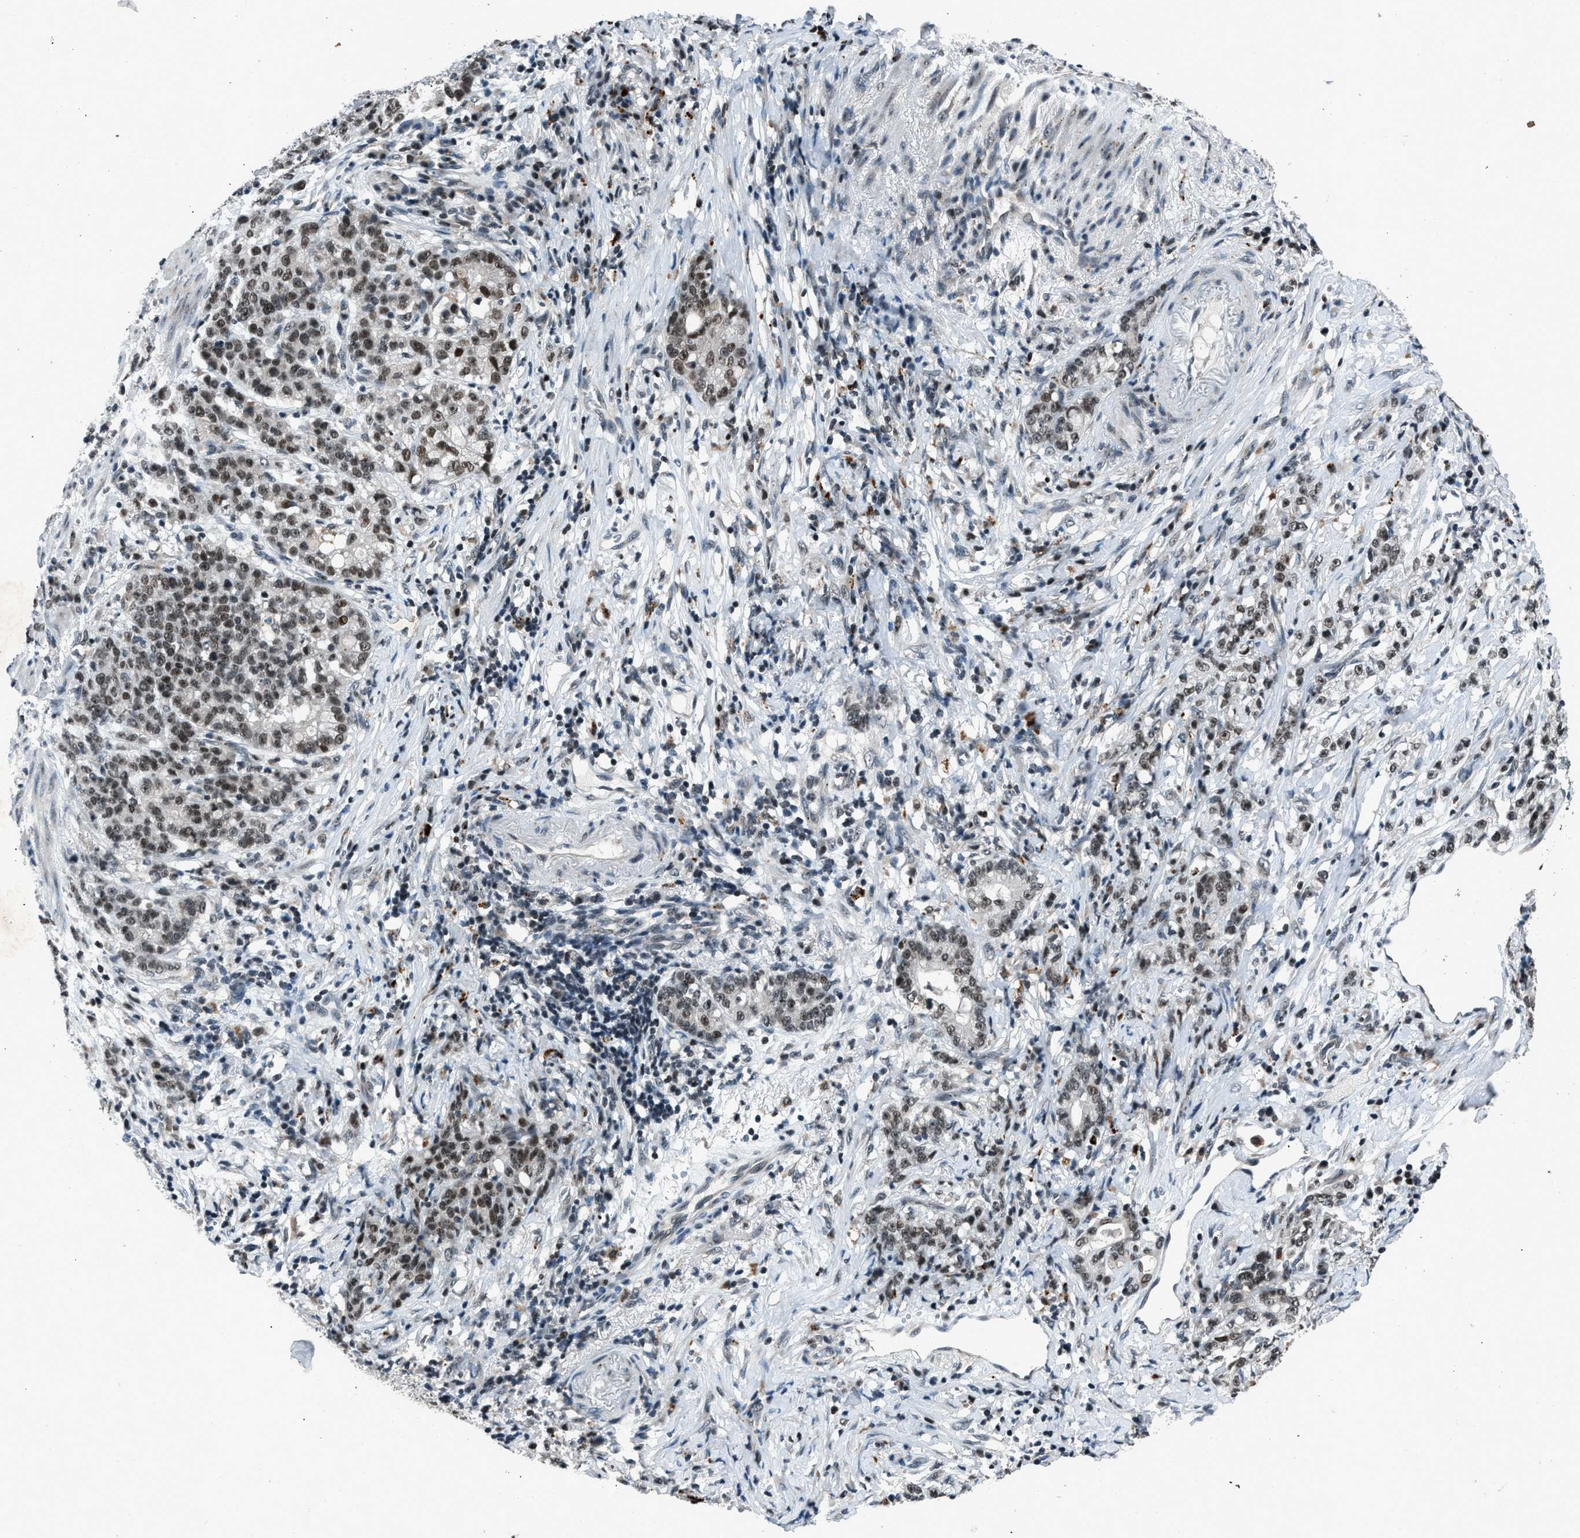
{"staining": {"intensity": "moderate", "quantity": ">75%", "location": "nuclear"}, "tissue": "stomach cancer", "cell_type": "Tumor cells", "image_type": "cancer", "snomed": [{"axis": "morphology", "description": "Adenocarcinoma, NOS"}, {"axis": "topography", "description": "Stomach, lower"}], "caption": "Immunohistochemistry micrograph of adenocarcinoma (stomach) stained for a protein (brown), which demonstrates medium levels of moderate nuclear expression in about >75% of tumor cells.", "gene": "ADCY1", "patient": {"sex": "male", "age": 88}}